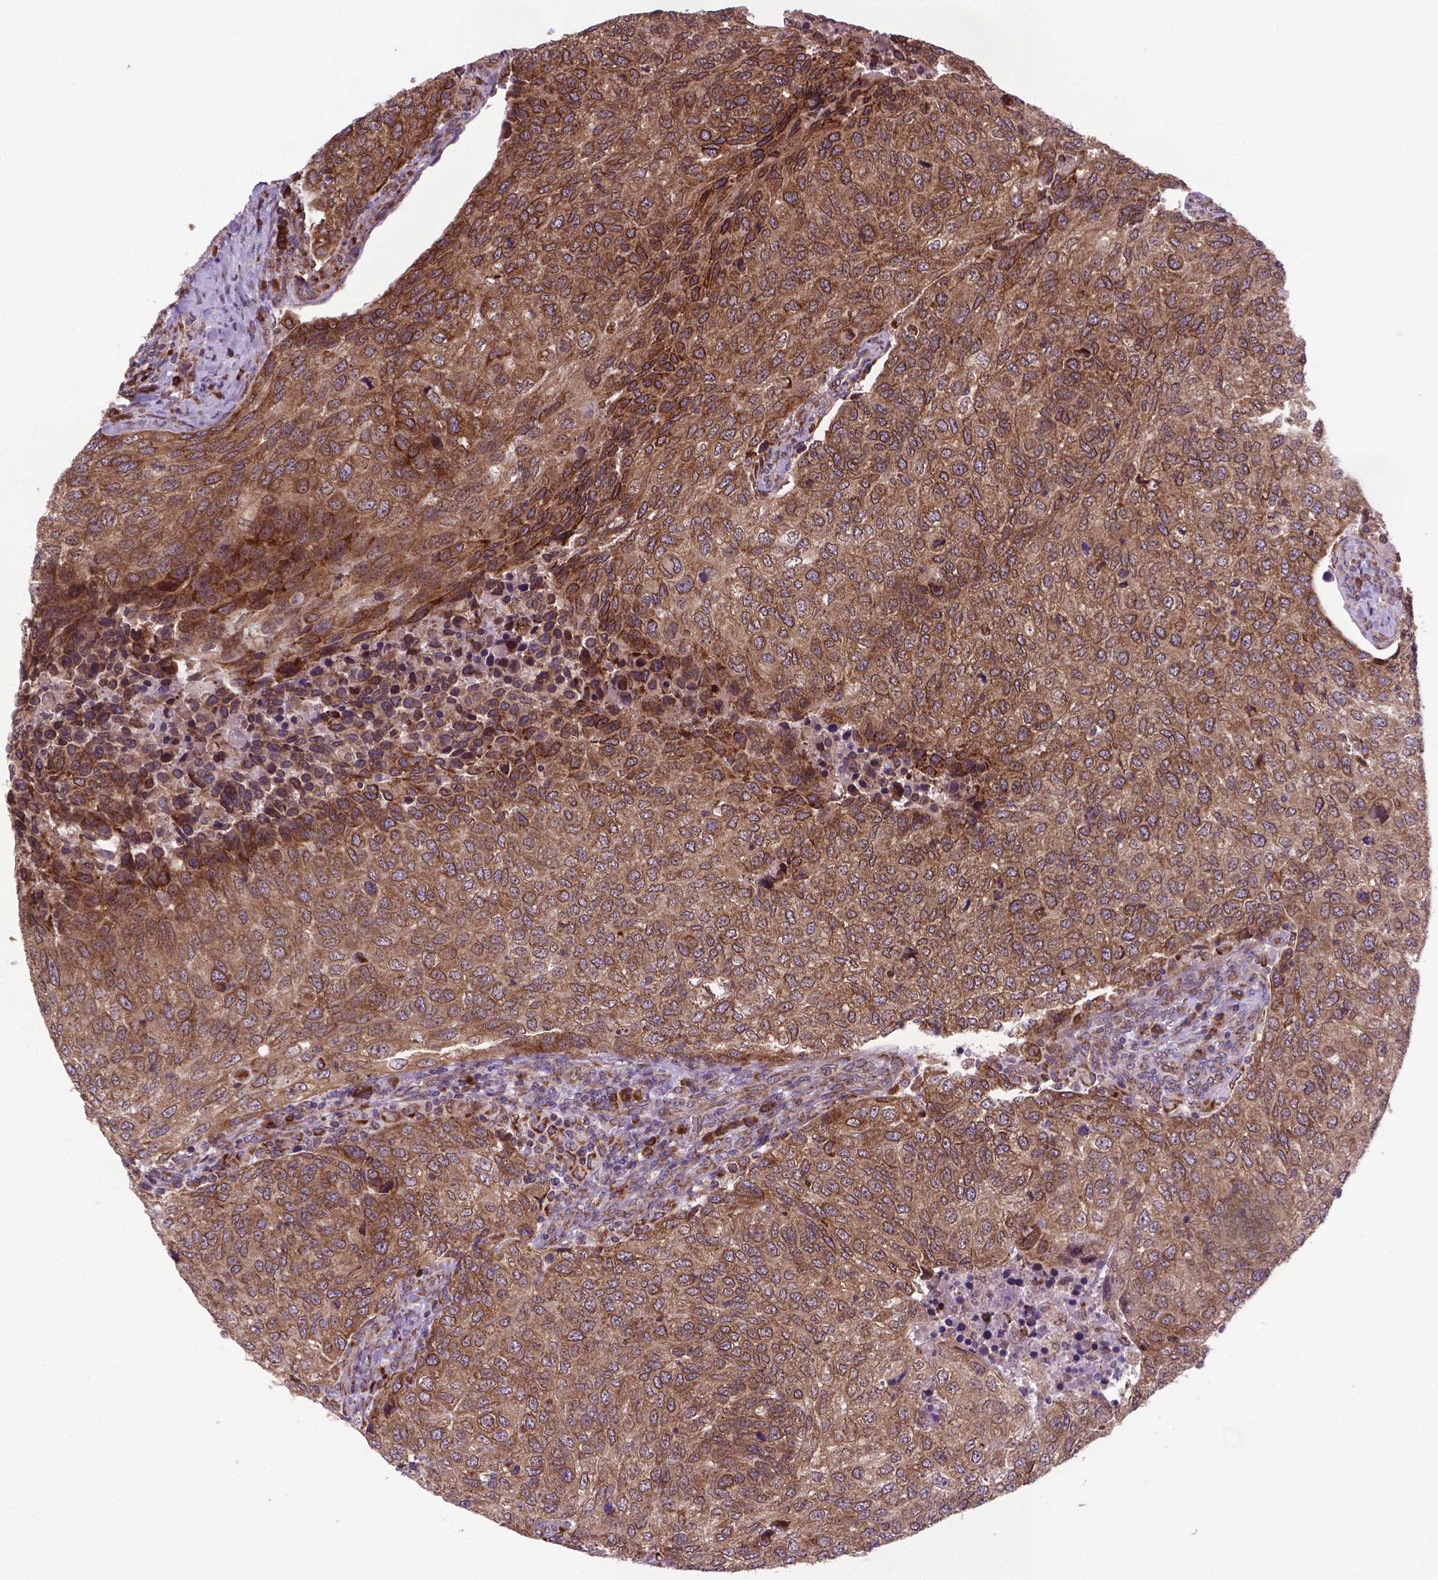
{"staining": {"intensity": "moderate", "quantity": ">75%", "location": "cytoplasmic/membranous"}, "tissue": "urothelial cancer", "cell_type": "Tumor cells", "image_type": "cancer", "snomed": [{"axis": "morphology", "description": "Urothelial carcinoma, High grade"}, {"axis": "topography", "description": "Urinary bladder"}], "caption": "Protein staining shows moderate cytoplasmic/membranous positivity in about >75% of tumor cells in urothelial cancer.", "gene": "WDR83OS", "patient": {"sex": "female", "age": 78}}